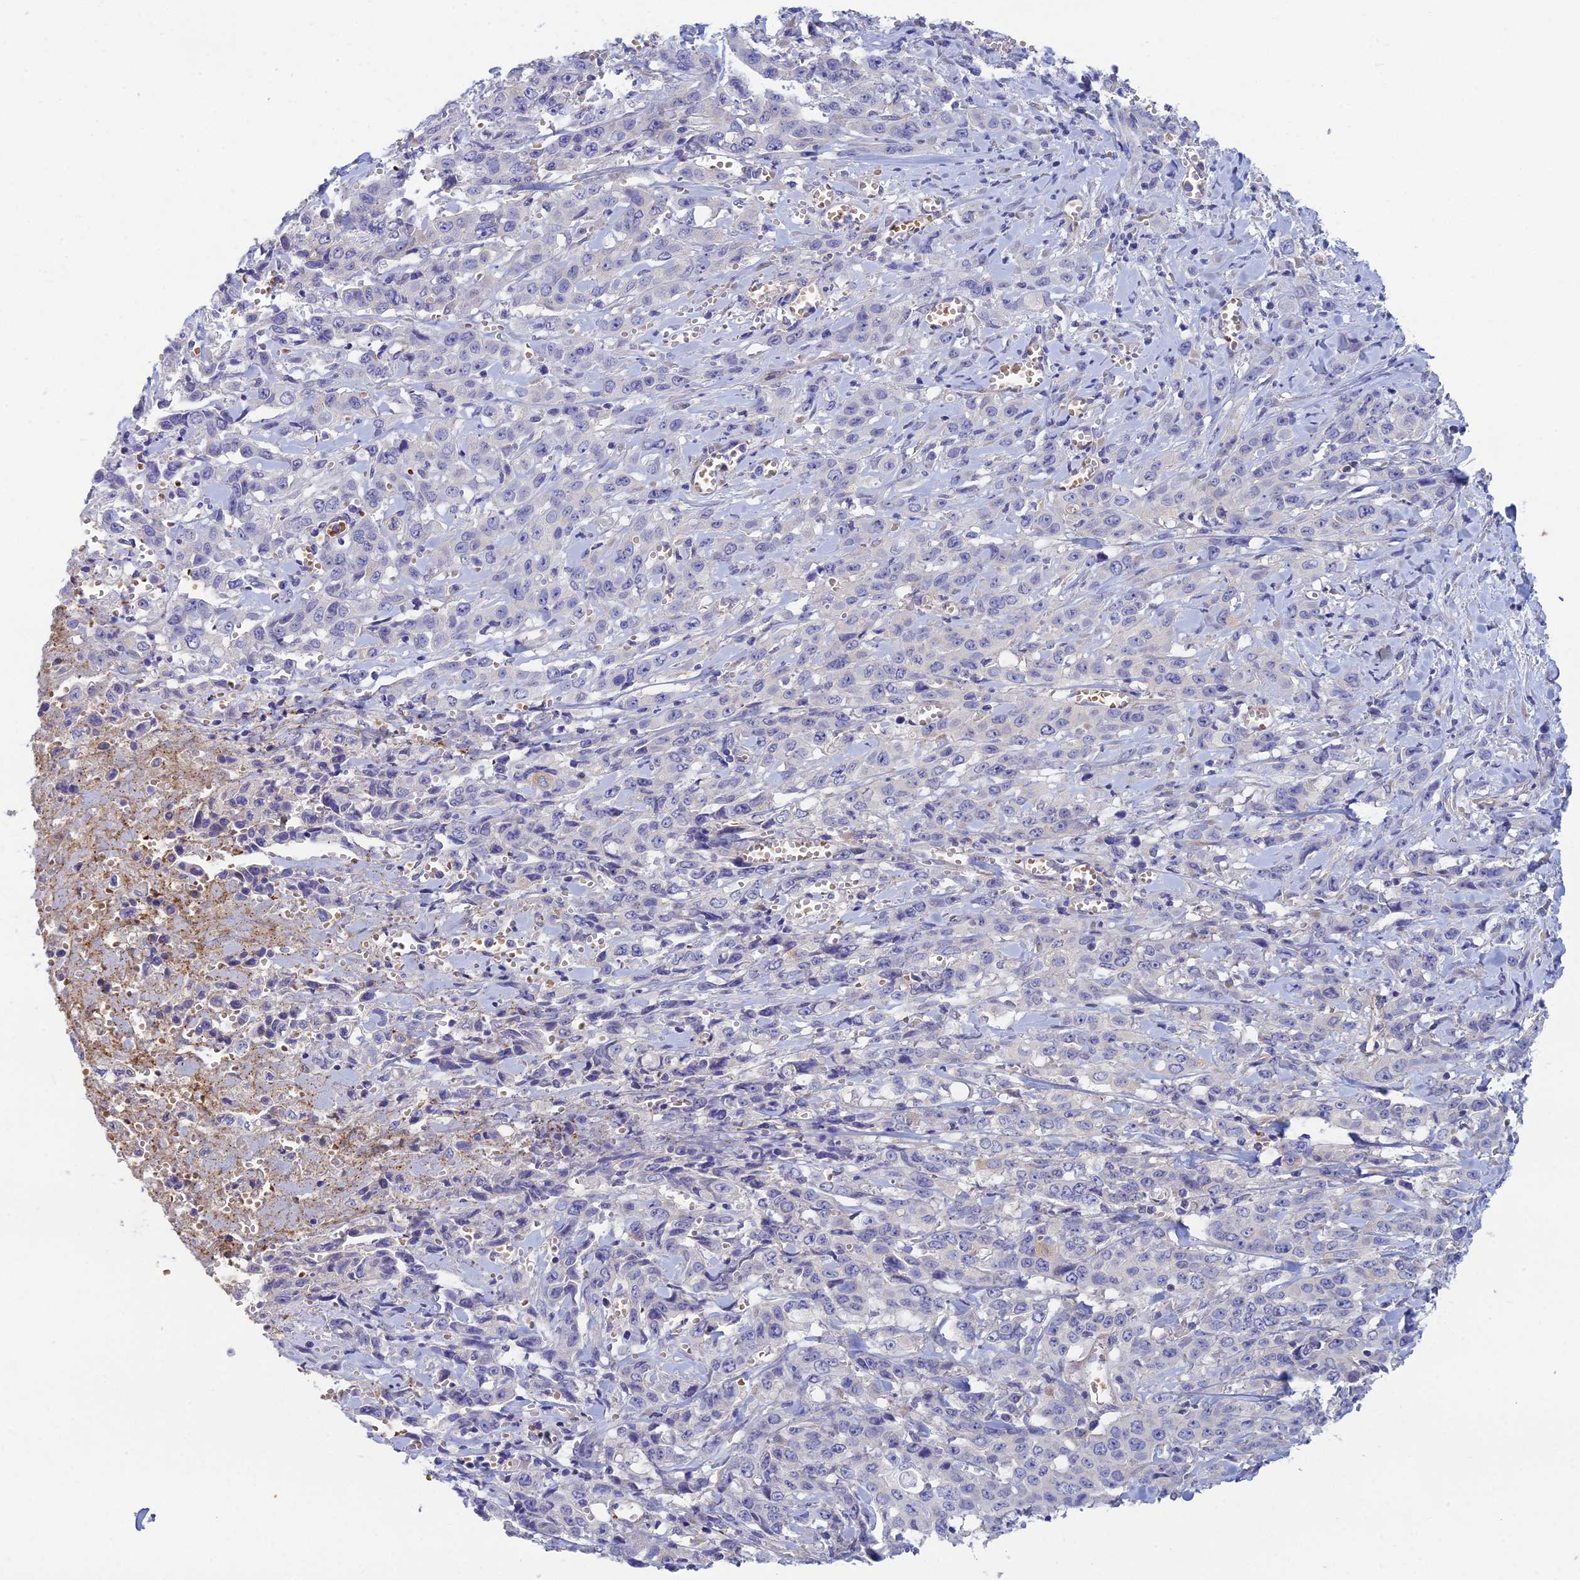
{"staining": {"intensity": "negative", "quantity": "none", "location": "none"}, "tissue": "stomach cancer", "cell_type": "Tumor cells", "image_type": "cancer", "snomed": [{"axis": "morphology", "description": "Adenocarcinoma, NOS"}, {"axis": "topography", "description": "Stomach, upper"}], "caption": "Immunohistochemical staining of human adenocarcinoma (stomach) shows no significant staining in tumor cells.", "gene": "ZNF564", "patient": {"sex": "male", "age": 62}}